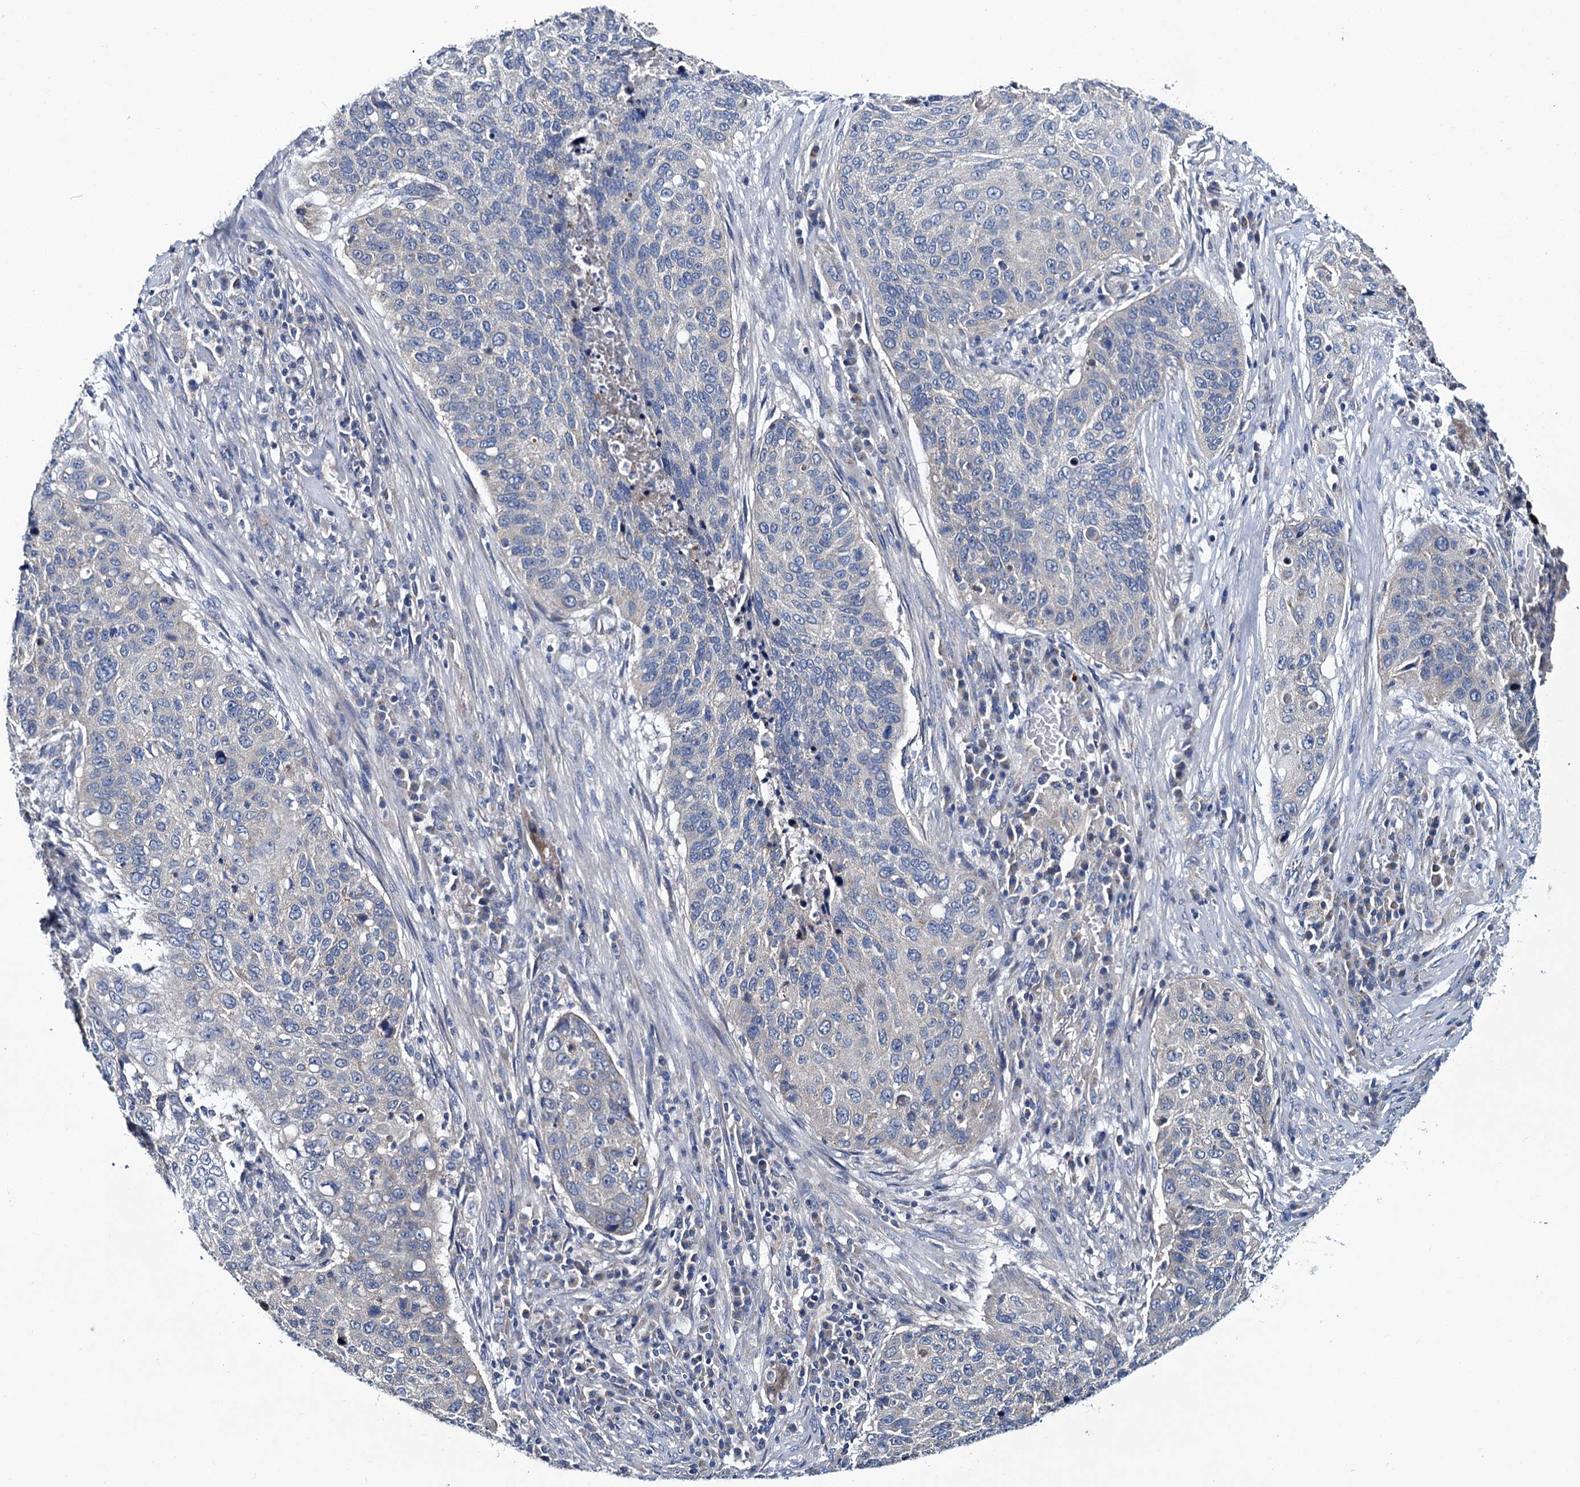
{"staining": {"intensity": "negative", "quantity": "none", "location": "none"}, "tissue": "lung cancer", "cell_type": "Tumor cells", "image_type": "cancer", "snomed": [{"axis": "morphology", "description": "Squamous cell carcinoma, NOS"}, {"axis": "topography", "description": "Lung"}], "caption": "IHC of human lung cancer (squamous cell carcinoma) demonstrates no expression in tumor cells. (DAB immunohistochemistry with hematoxylin counter stain).", "gene": "CEP295", "patient": {"sex": "female", "age": 63}}